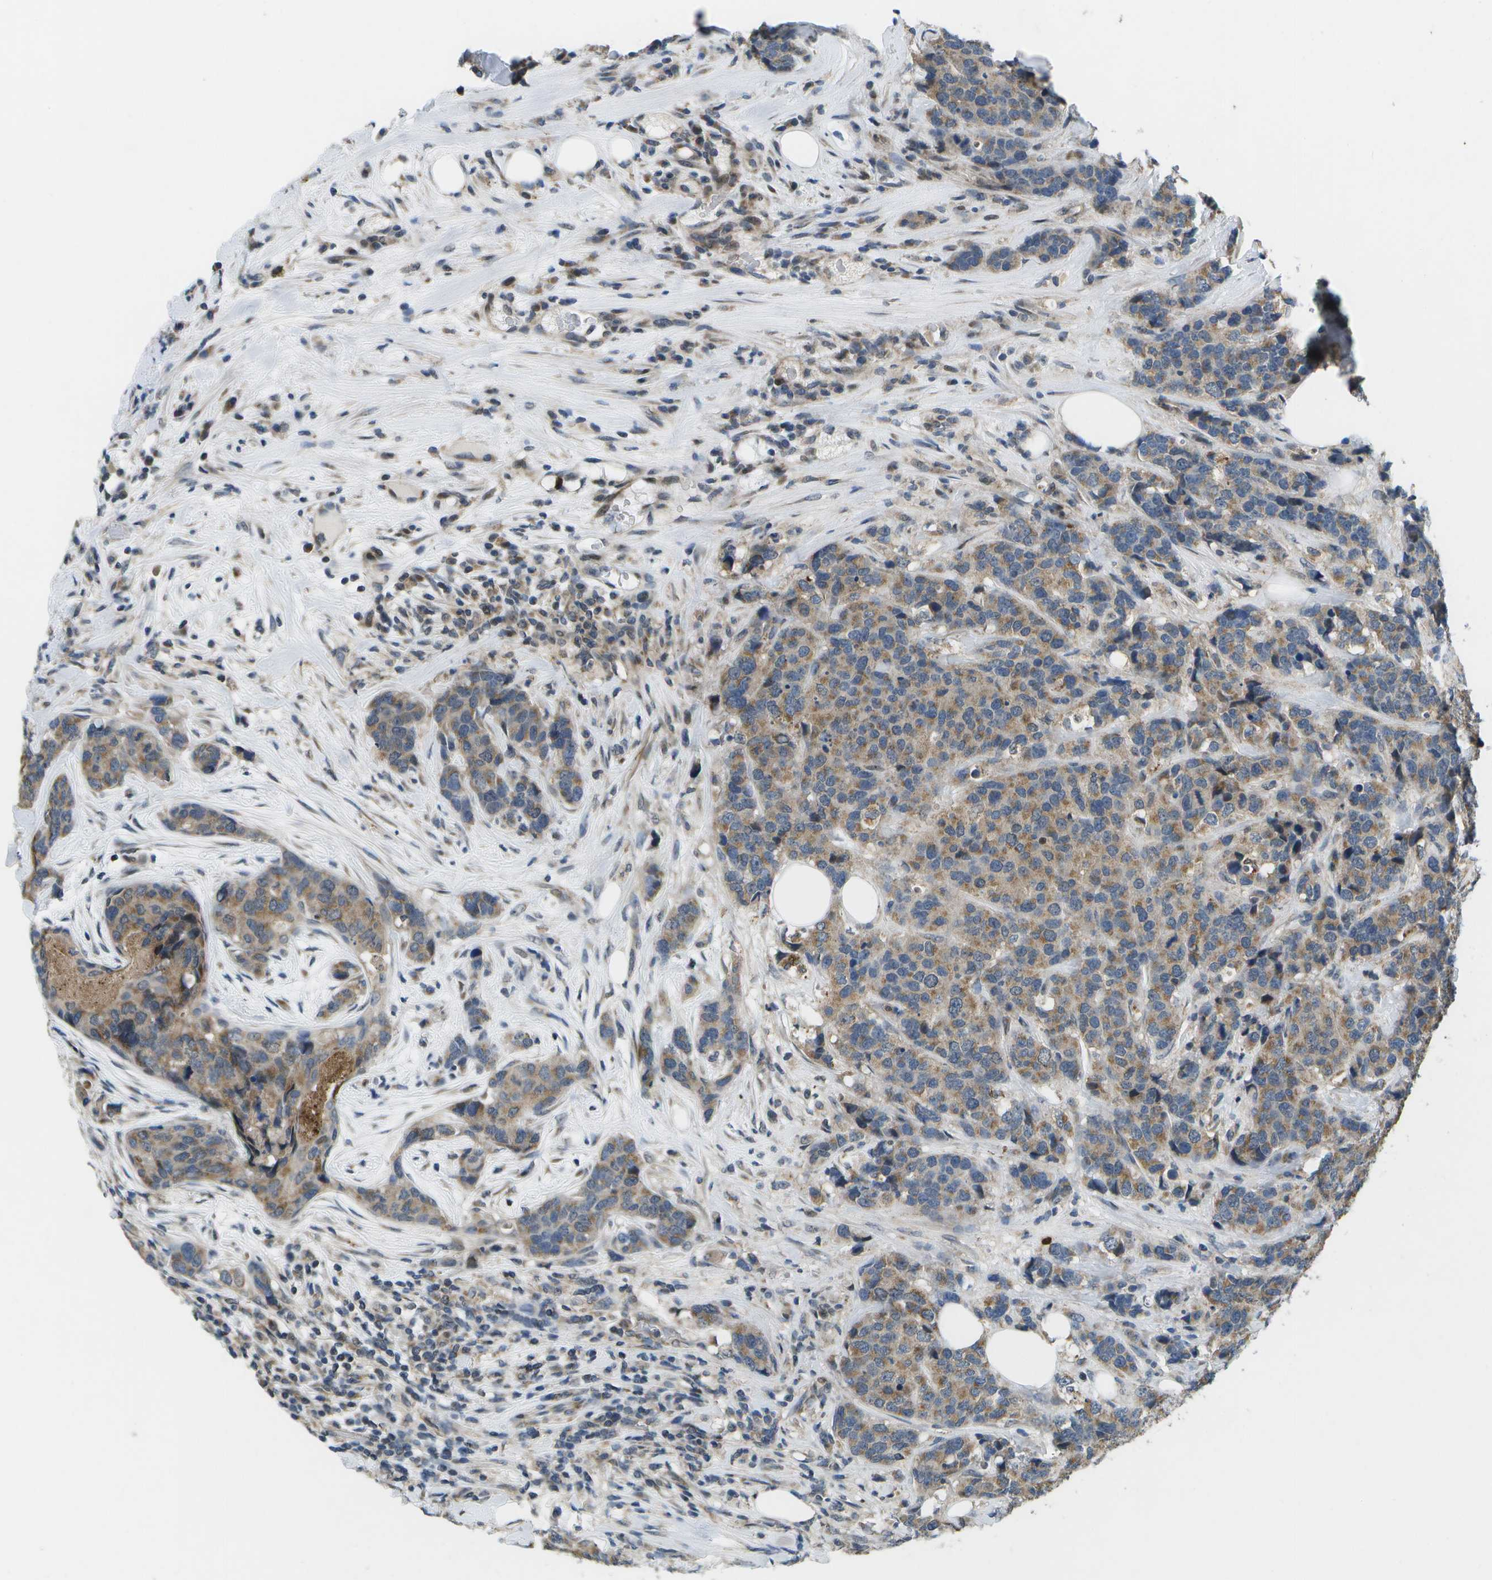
{"staining": {"intensity": "moderate", "quantity": ">75%", "location": "cytoplasmic/membranous"}, "tissue": "breast cancer", "cell_type": "Tumor cells", "image_type": "cancer", "snomed": [{"axis": "morphology", "description": "Lobular carcinoma"}, {"axis": "topography", "description": "Breast"}], "caption": "This image demonstrates breast lobular carcinoma stained with immunohistochemistry to label a protein in brown. The cytoplasmic/membranous of tumor cells show moderate positivity for the protein. Nuclei are counter-stained blue.", "gene": "GALNT15", "patient": {"sex": "female", "age": 59}}